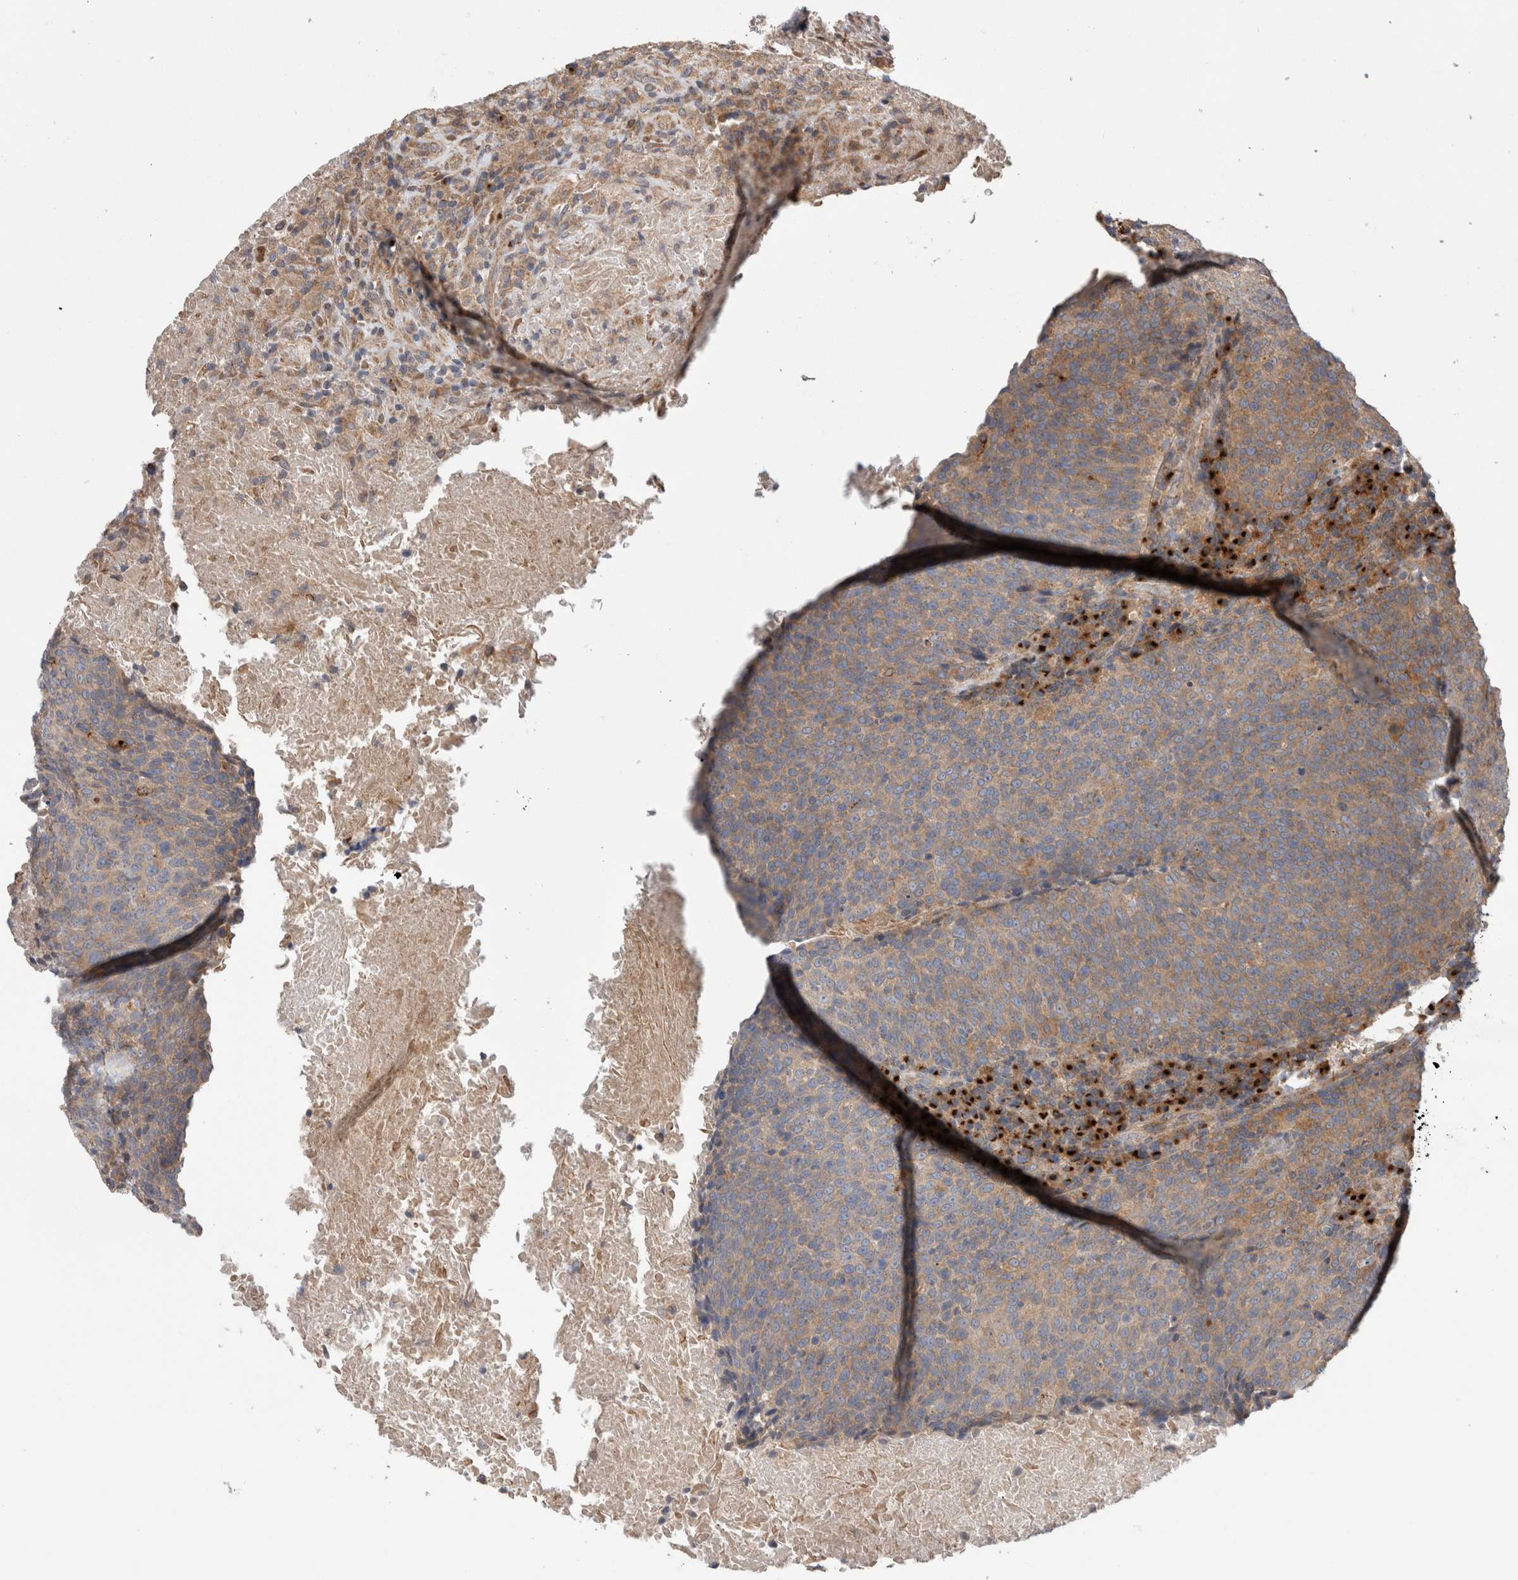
{"staining": {"intensity": "moderate", "quantity": ">75%", "location": "cytoplasmic/membranous"}, "tissue": "head and neck cancer", "cell_type": "Tumor cells", "image_type": "cancer", "snomed": [{"axis": "morphology", "description": "Squamous cell carcinoma, NOS"}, {"axis": "morphology", "description": "Squamous cell carcinoma, metastatic, NOS"}, {"axis": "topography", "description": "Lymph node"}, {"axis": "topography", "description": "Head-Neck"}], "caption": "Human head and neck cancer (metastatic squamous cell carcinoma) stained for a protein (brown) demonstrates moderate cytoplasmic/membranous positive positivity in approximately >75% of tumor cells.", "gene": "TRIM5", "patient": {"sex": "male", "age": 62}}